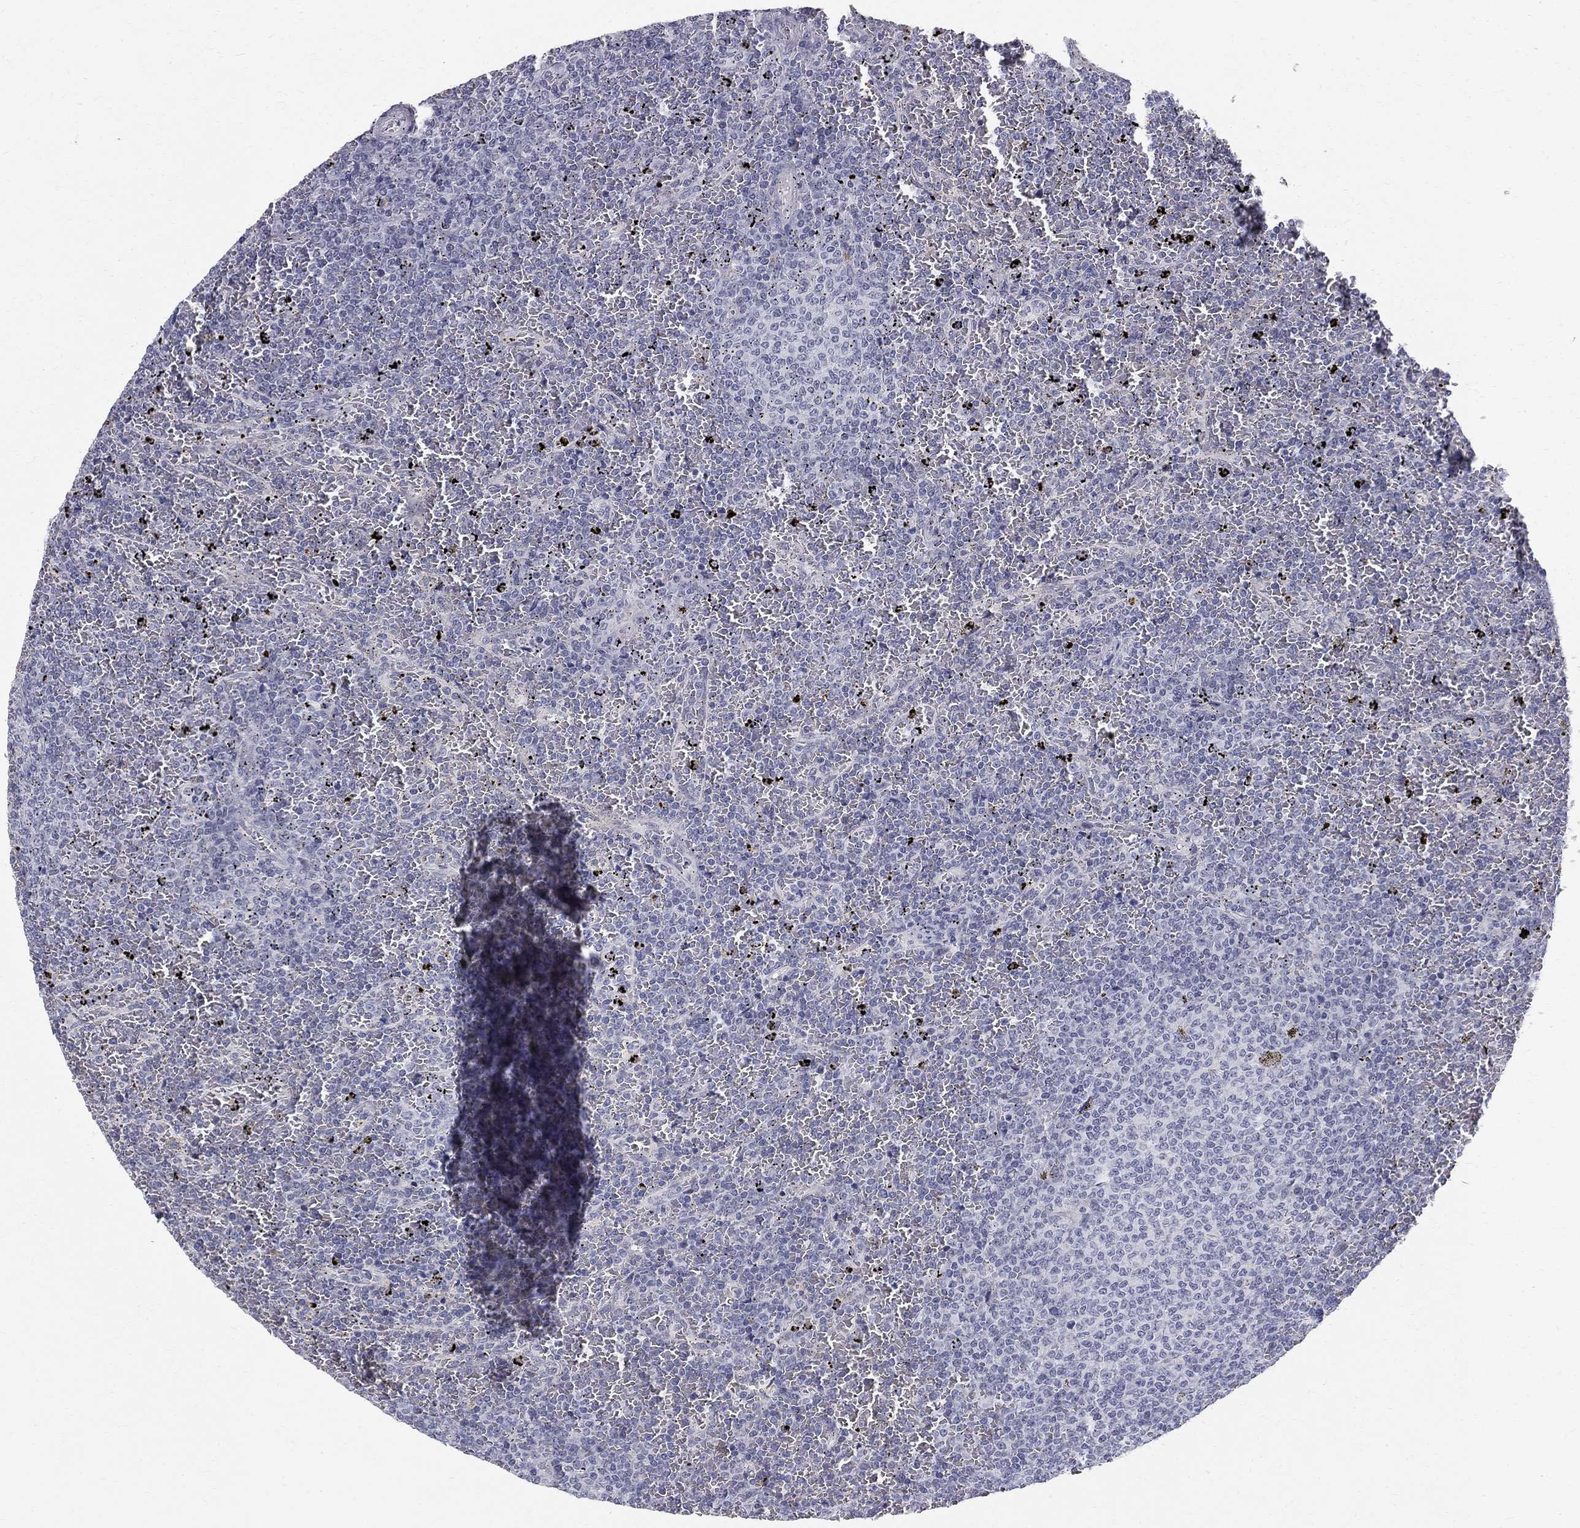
{"staining": {"intensity": "negative", "quantity": "none", "location": "none"}, "tissue": "lymphoma", "cell_type": "Tumor cells", "image_type": "cancer", "snomed": [{"axis": "morphology", "description": "Malignant lymphoma, non-Hodgkin's type, Low grade"}, {"axis": "topography", "description": "Spleen"}], "caption": "Tumor cells are negative for brown protein staining in low-grade malignant lymphoma, non-Hodgkin's type.", "gene": "CLIC6", "patient": {"sex": "female", "age": 77}}